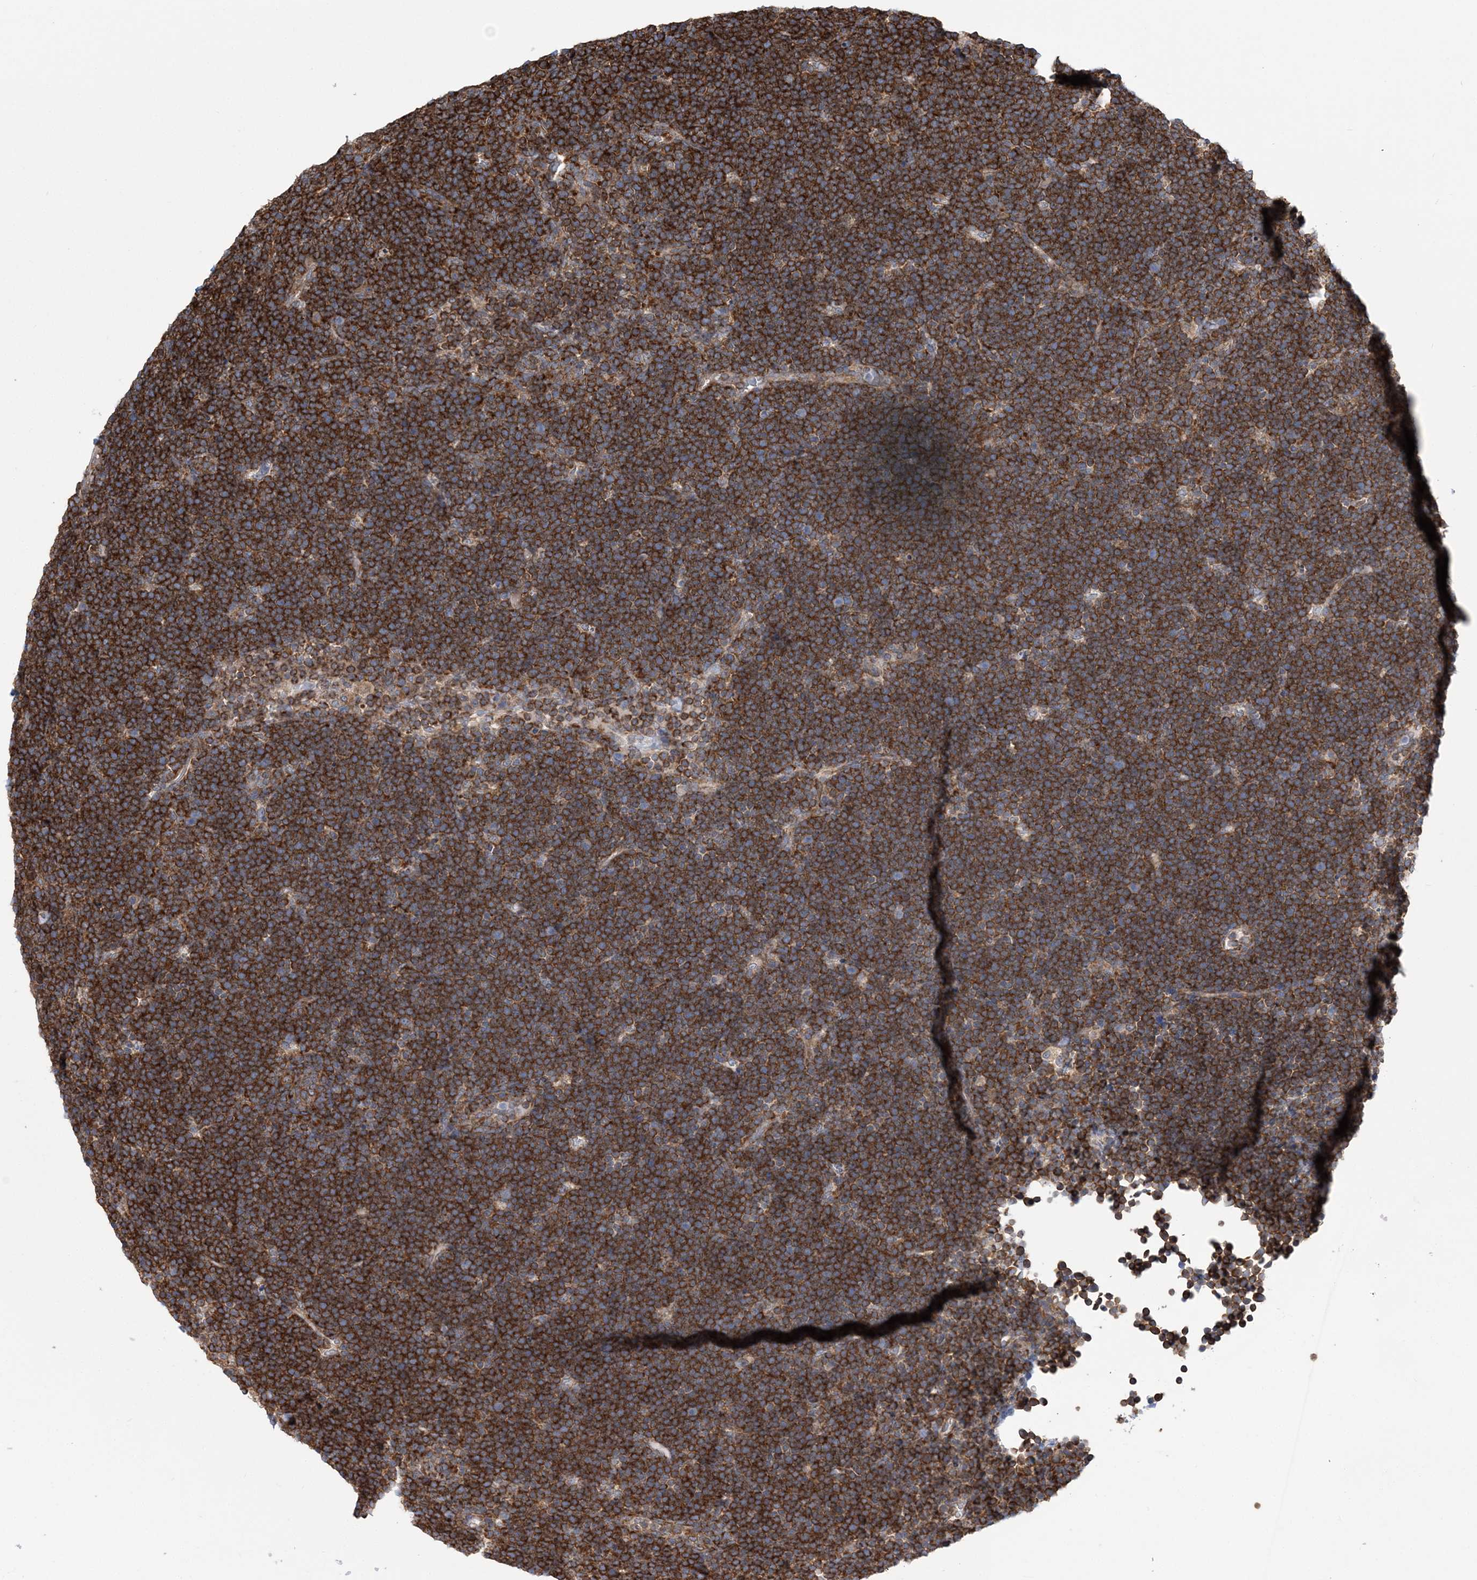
{"staining": {"intensity": "moderate", "quantity": ">75%", "location": "cytoplasmic/membranous"}, "tissue": "lymphoma", "cell_type": "Tumor cells", "image_type": "cancer", "snomed": [{"axis": "morphology", "description": "Malignant lymphoma, non-Hodgkin's type, High grade"}, {"axis": "topography", "description": "Lymph node"}], "caption": "Immunohistochemistry (IHC) (DAB (3,3'-diaminobenzidine)) staining of human high-grade malignant lymphoma, non-Hodgkin's type demonstrates moderate cytoplasmic/membranous protein staining in approximately >75% of tumor cells.", "gene": "PHF1", "patient": {"sex": "male", "age": 13}}